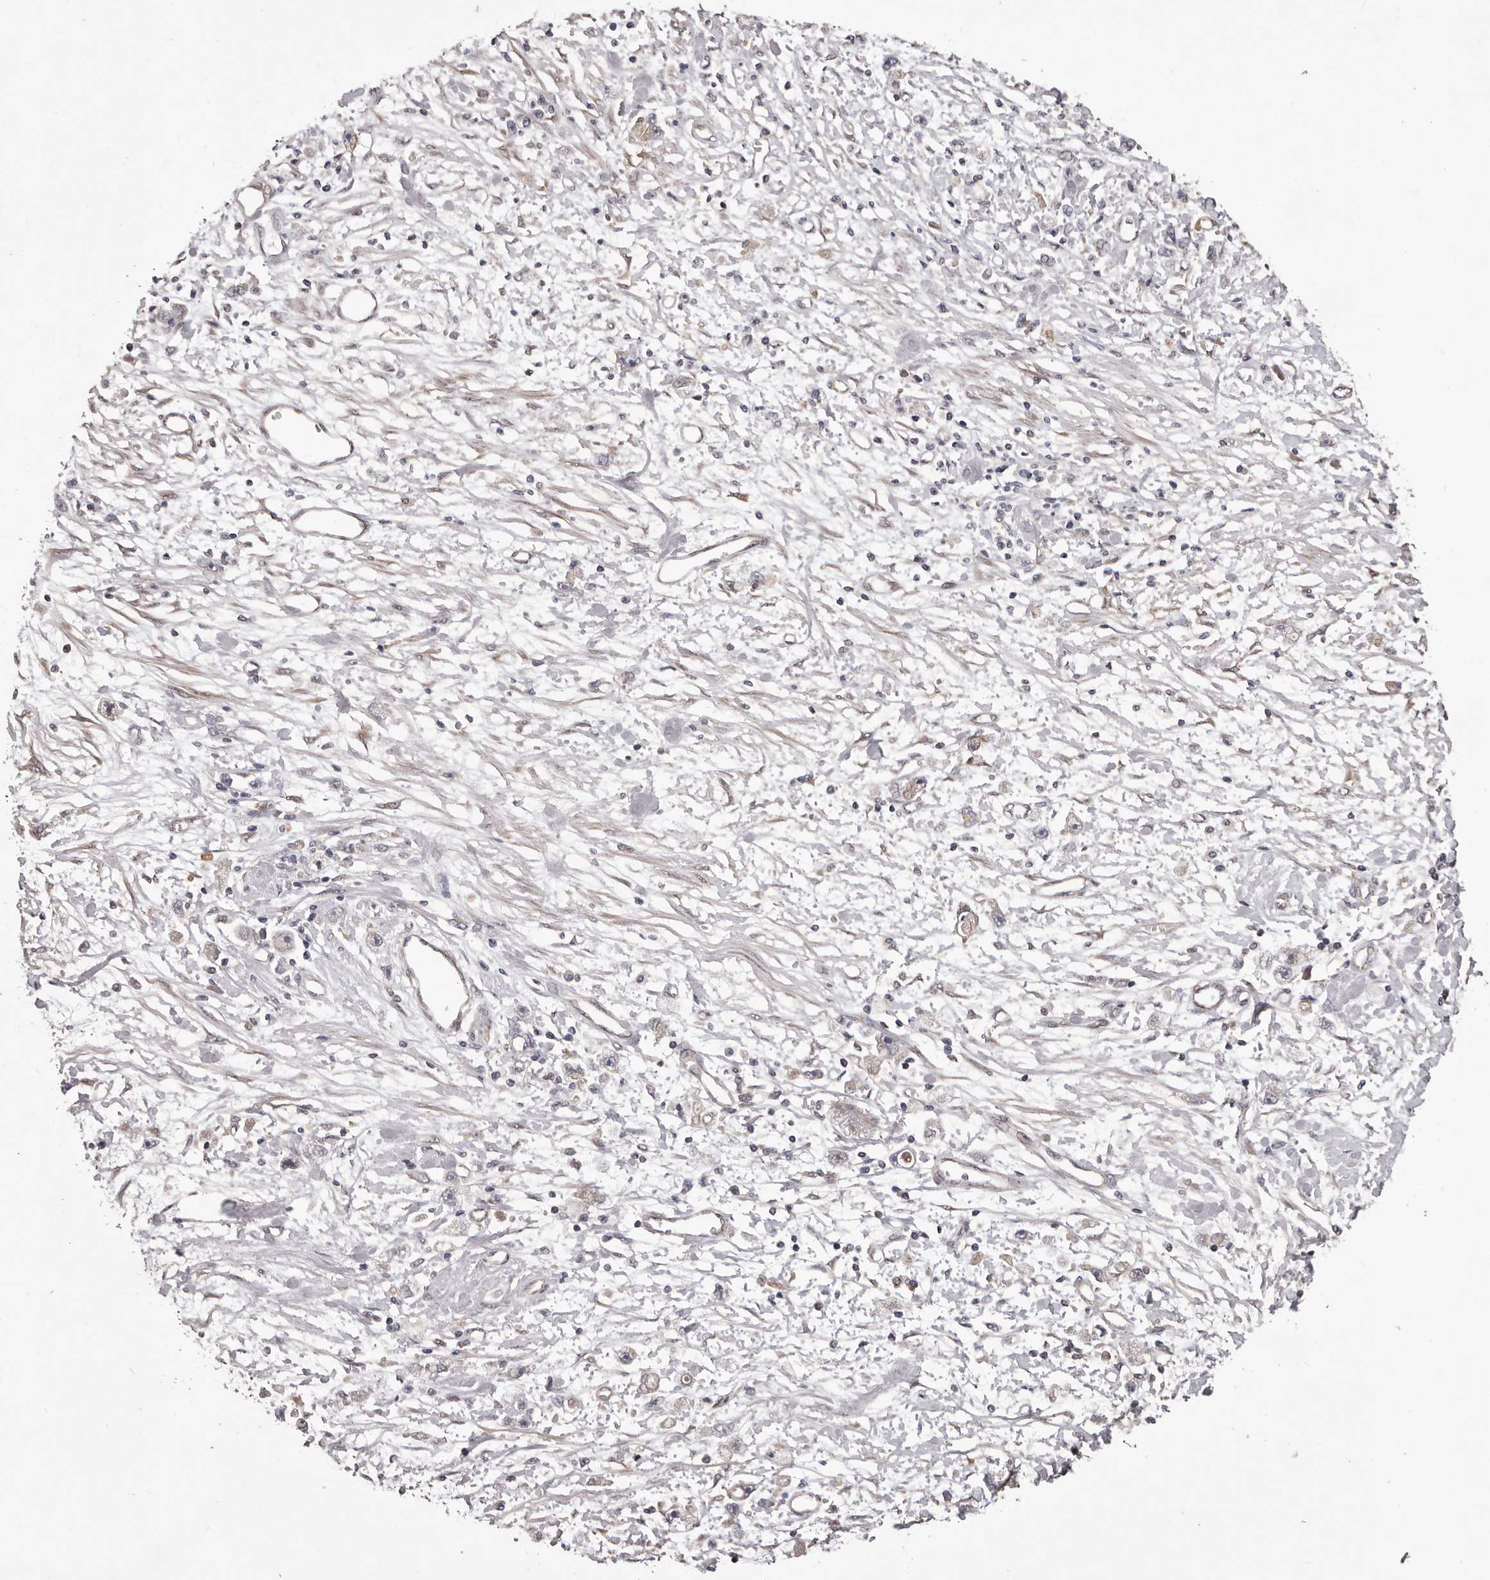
{"staining": {"intensity": "negative", "quantity": "none", "location": "none"}, "tissue": "stomach cancer", "cell_type": "Tumor cells", "image_type": "cancer", "snomed": [{"axis": "morphology", "description": "Adenocarcinoma, NOS"}, {"axis": "topography", "description": "Stomach"}], "caption": "There is no significant expression in tumor cells of stomach adenocarcinoma.", "gene": "CELF3", "patient": {"sex": "female", "age": 59}}